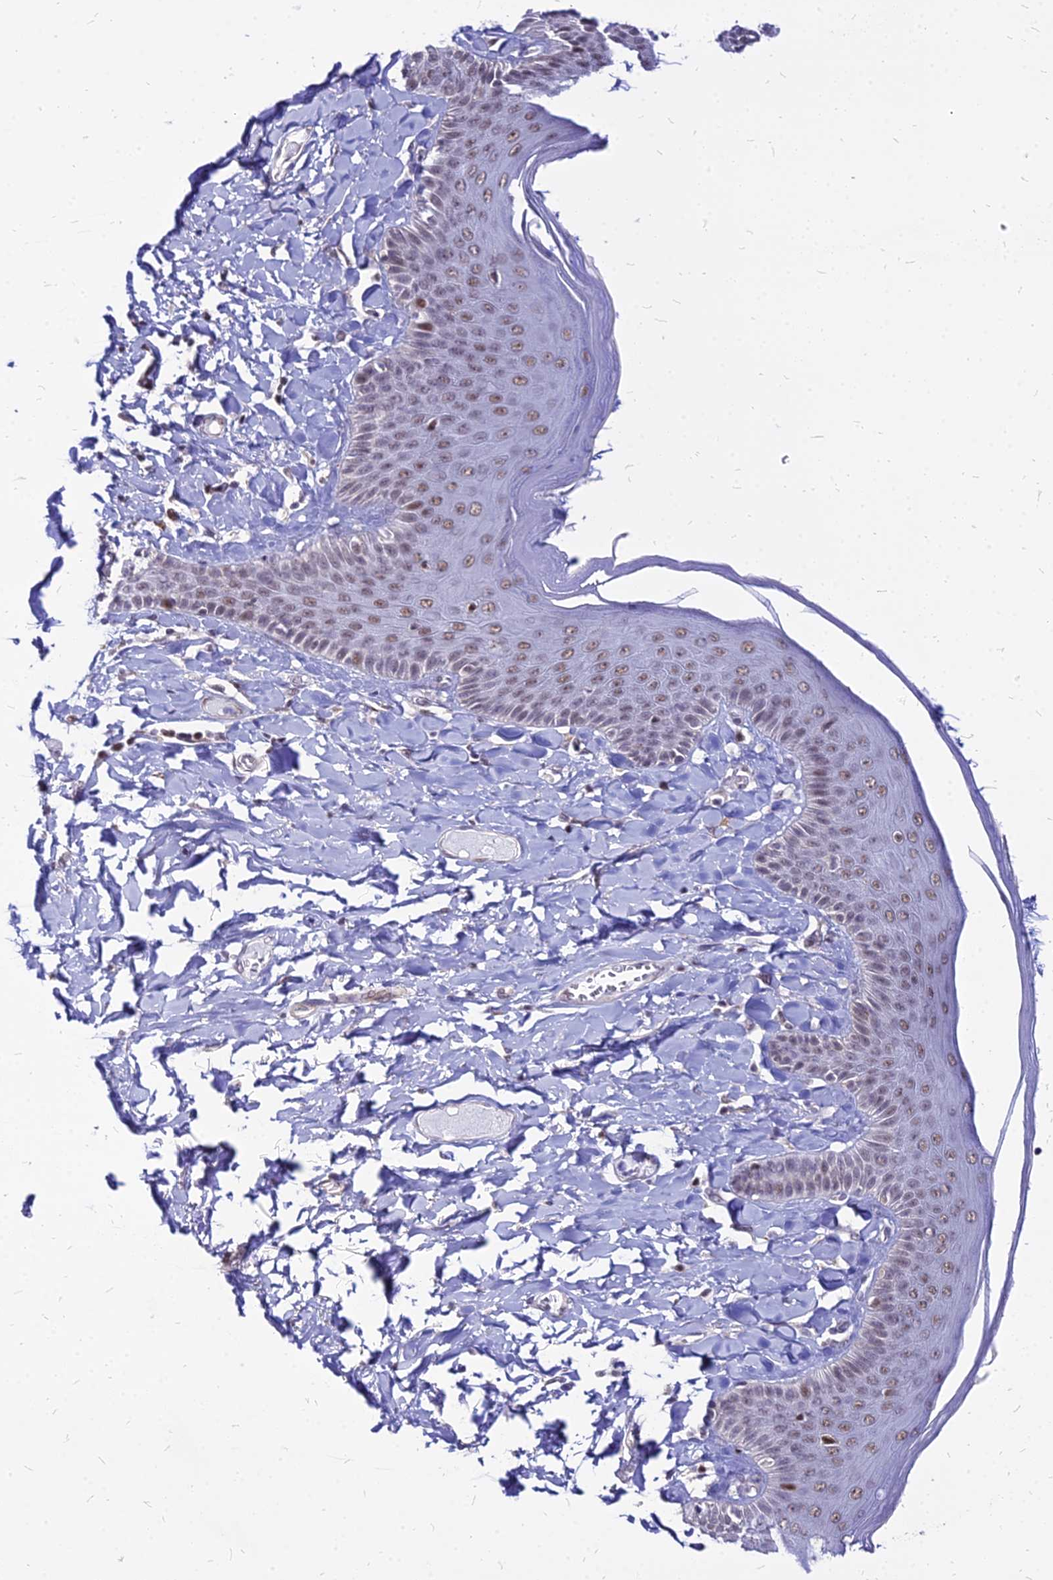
{"staining": {"intensity": "moderate", "quantity": "25%-75%", "location": "nuclear"}, "tissue": "skin", "cell_type": "Epidermal cells", "image_type": "normal", "snomed": [{"axis": "morphology", "description": "Normal tissue, NOS"}, {"axis": "topography", "description": "Anal"}], "caption": "Immunohistochemical staining of normal skin demonstrates medium levels of moderate nuclear staining in about 25%-75% of epidermal cells.", "gene": "FDX2", "patient": {"sex": "male", "age": 69}}